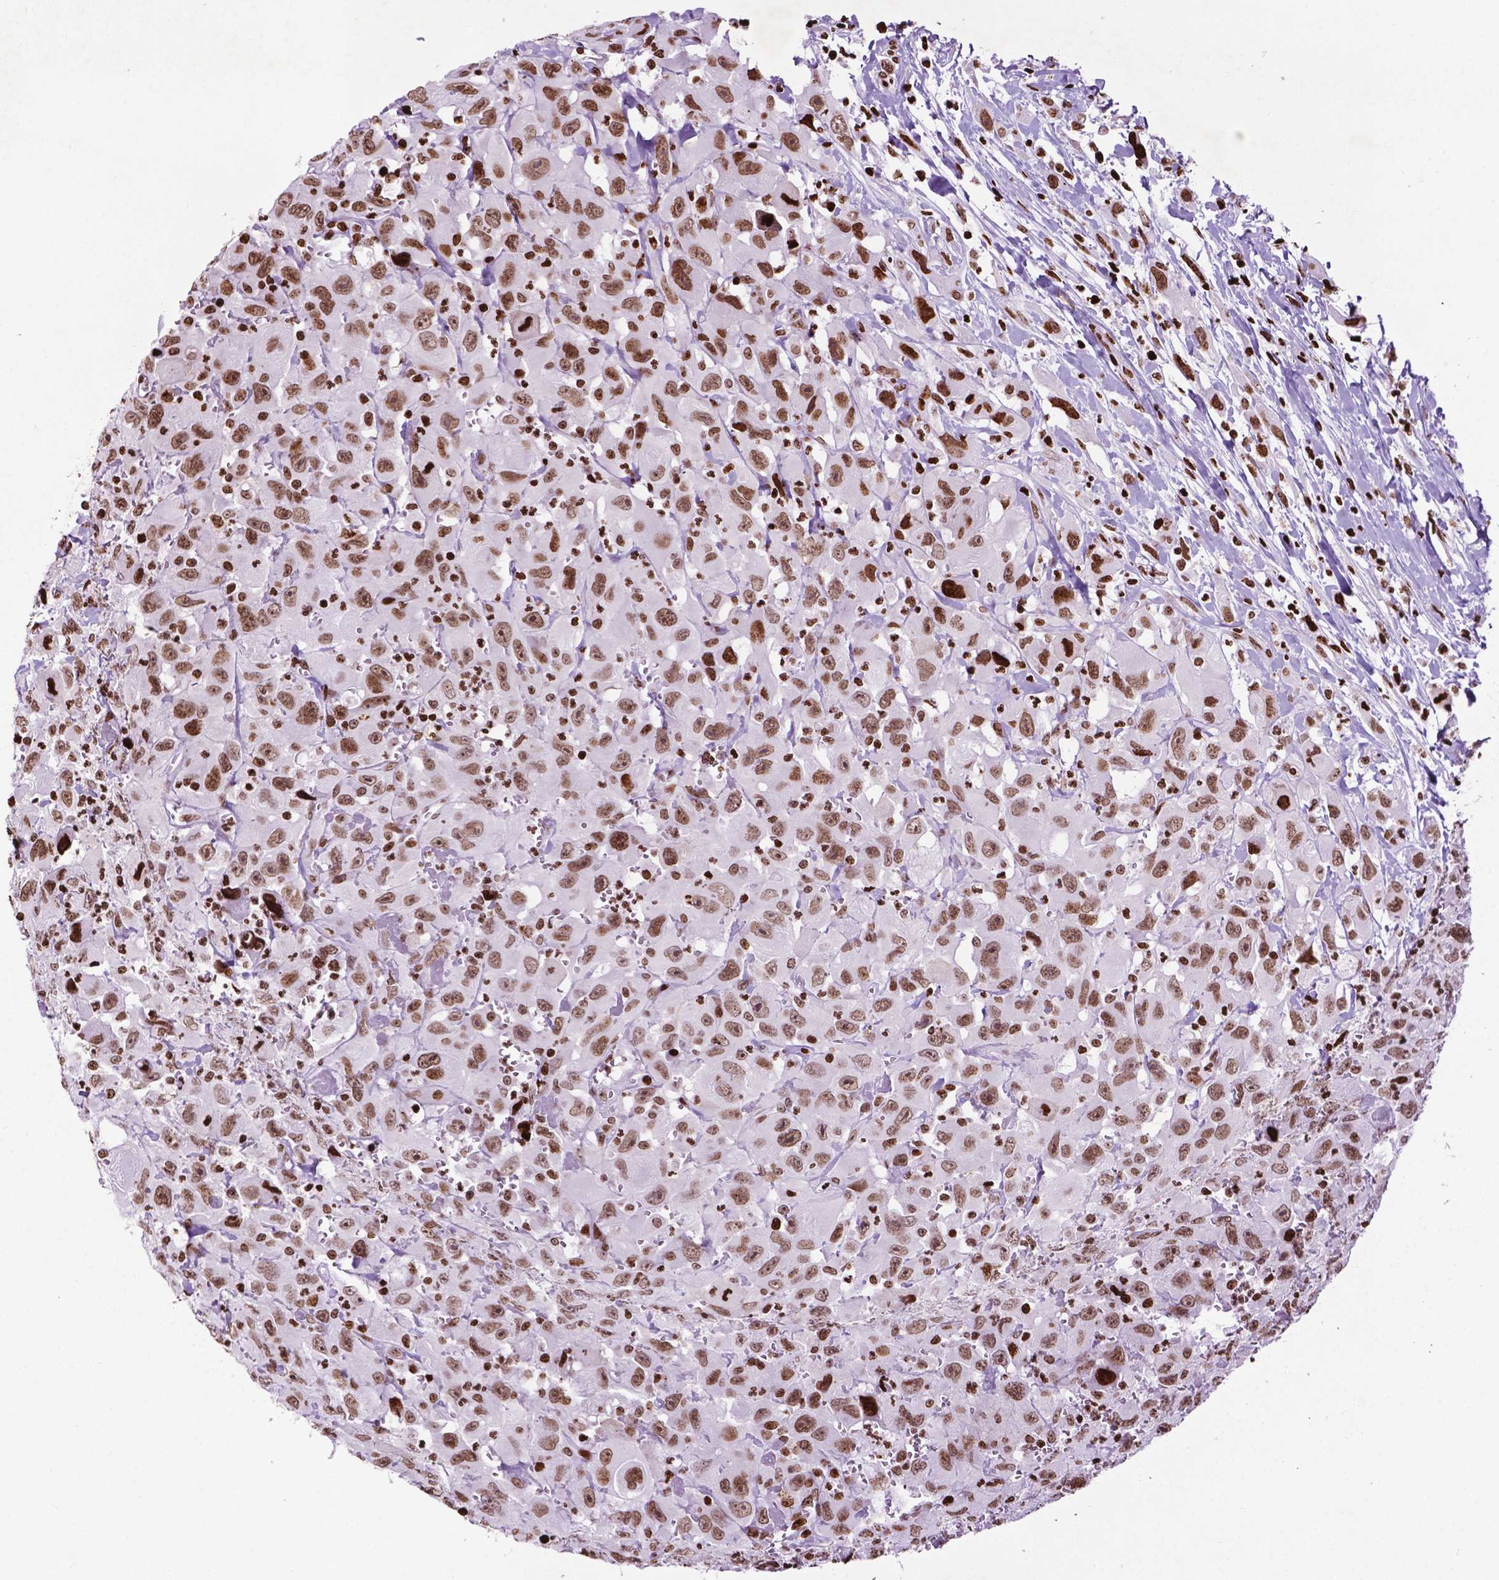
{"staining": {"intensity": "moderate", "quantity": ">75%", "location": "nuclear"}, "tissue": "head and neck cancer", "cell_type": "Tumor cells", "image_type": "cancer", "snomed": [{"axis": "morphology", "description": "Squamous cell carcinoma, NOS"}, {"axis": "morphology", "description": "Squamous cell carcinoma, metastatic, NOS"}, {"axis": "topography", "description": "Oral tissue"}, {"axis": "topography", "description": "Head-Neck"}], "caption": "This image reveals metastatic squamous cell carcinoma (head and neck) stained with immunohistochemistry (IHC) to label a protein in brown. The nuclear of tumor cells show moderate positivity for the protein. Nuclei are counter-stained blue.", "gene": "TMEM250", "patient": {"sex": "female", "age": 85}}